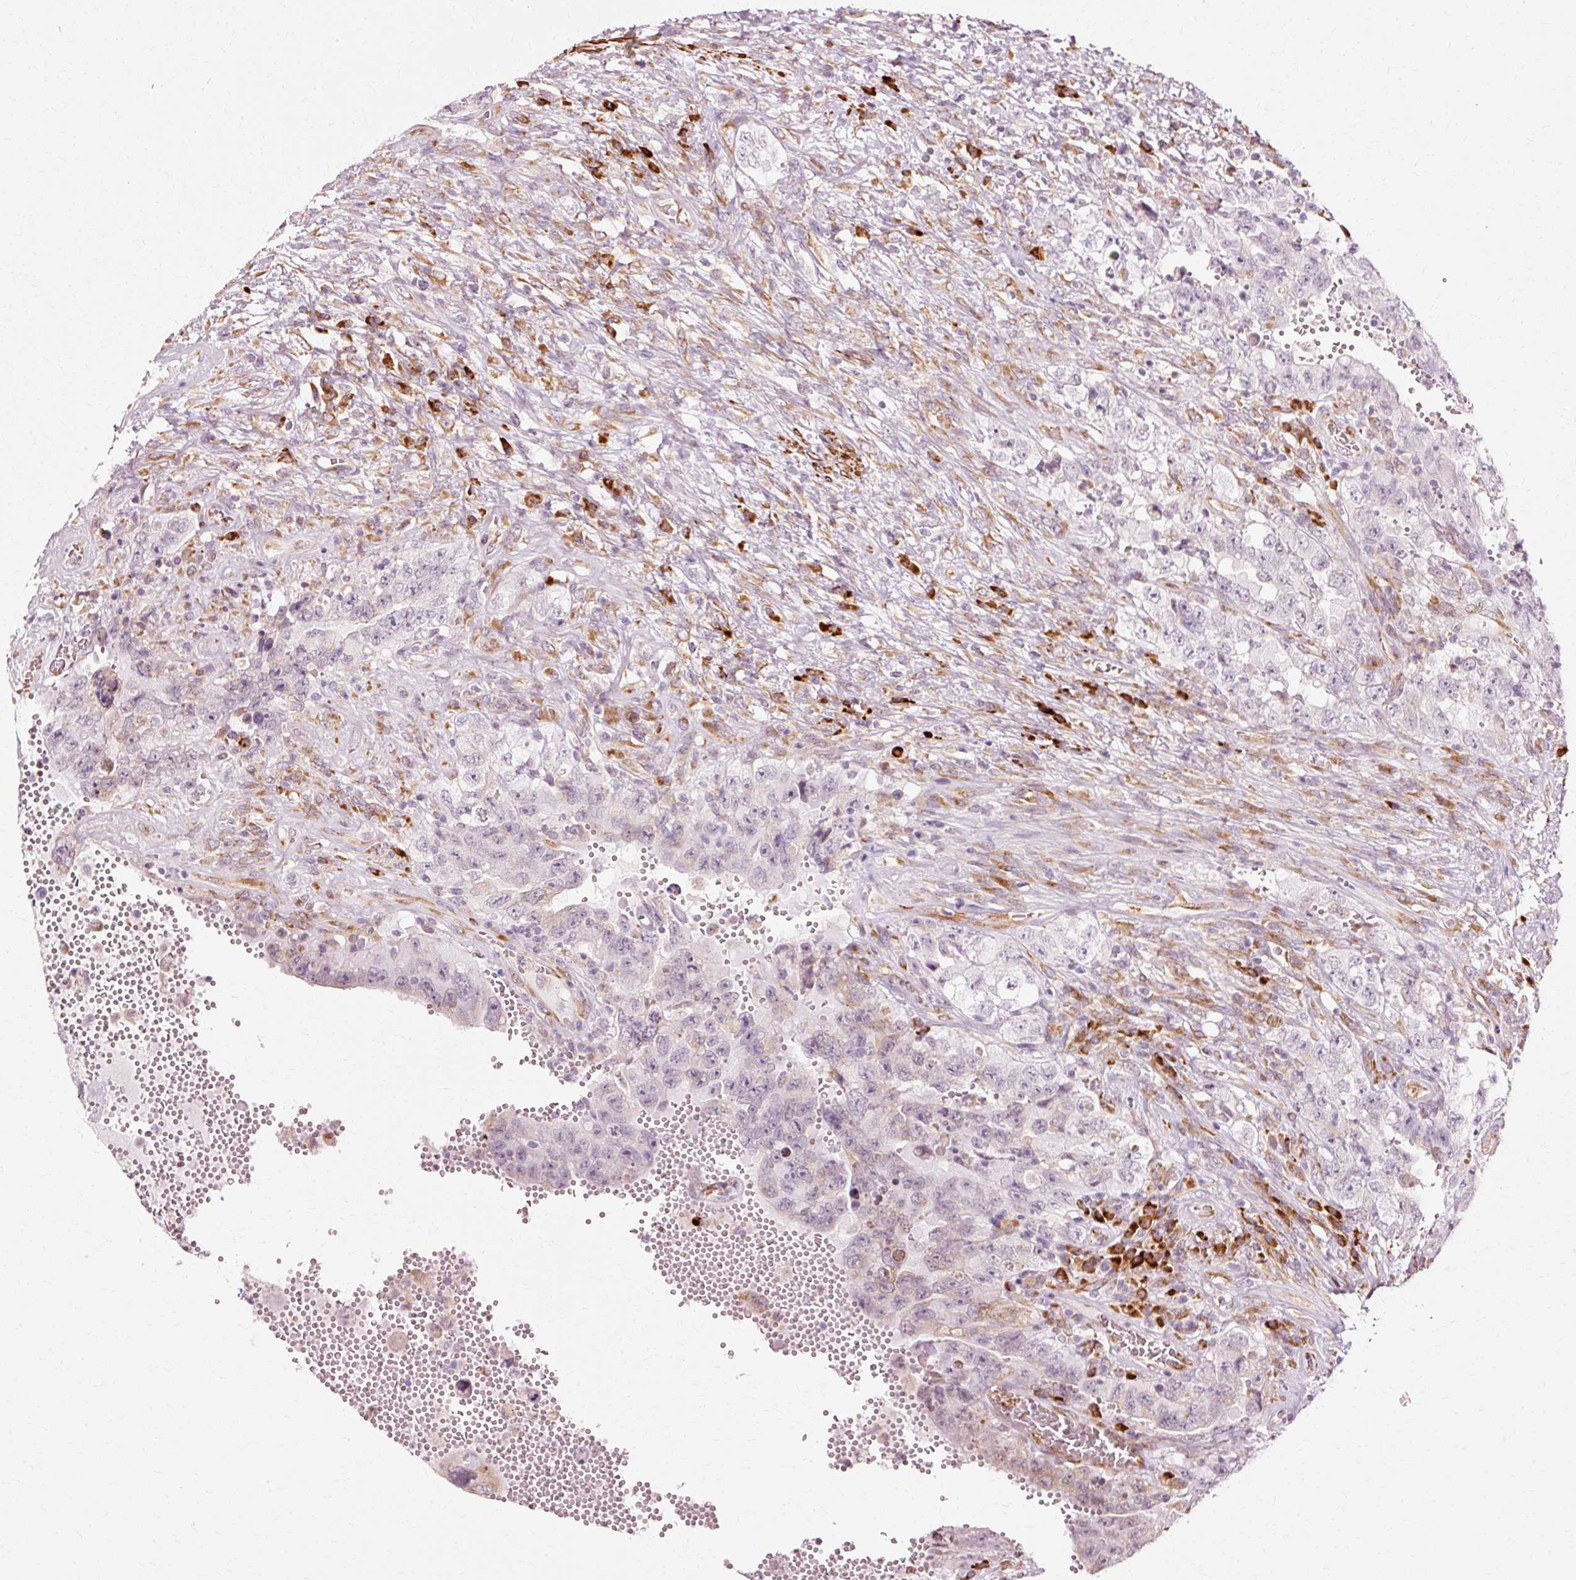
{"staining": {"intensity": "negative", "quantity": "none", "location": "none"}, "tissue": "testis cancer", "cell_type": "Tumor cells", "image_type": "cancer", "snomed": [{"axis": "morphology", "description": "Carcinoma, Embryonal, NOS"}, {"axis": "topography", "description": "Testis"}], "caption": "High magnification brightfield microscopy of embryonal carcinoma (testis) stained with DAB (3,3'-diaminobenzidine) (brown) and counterstained with hematoxylin (blue): tumor cells show no significant expression. (DAB (3,3'-diaminobenzidine) immunohistochemistry, high magnification).", "gene": "RGPD5", "patient": {"sex": "male", "age": 26}}